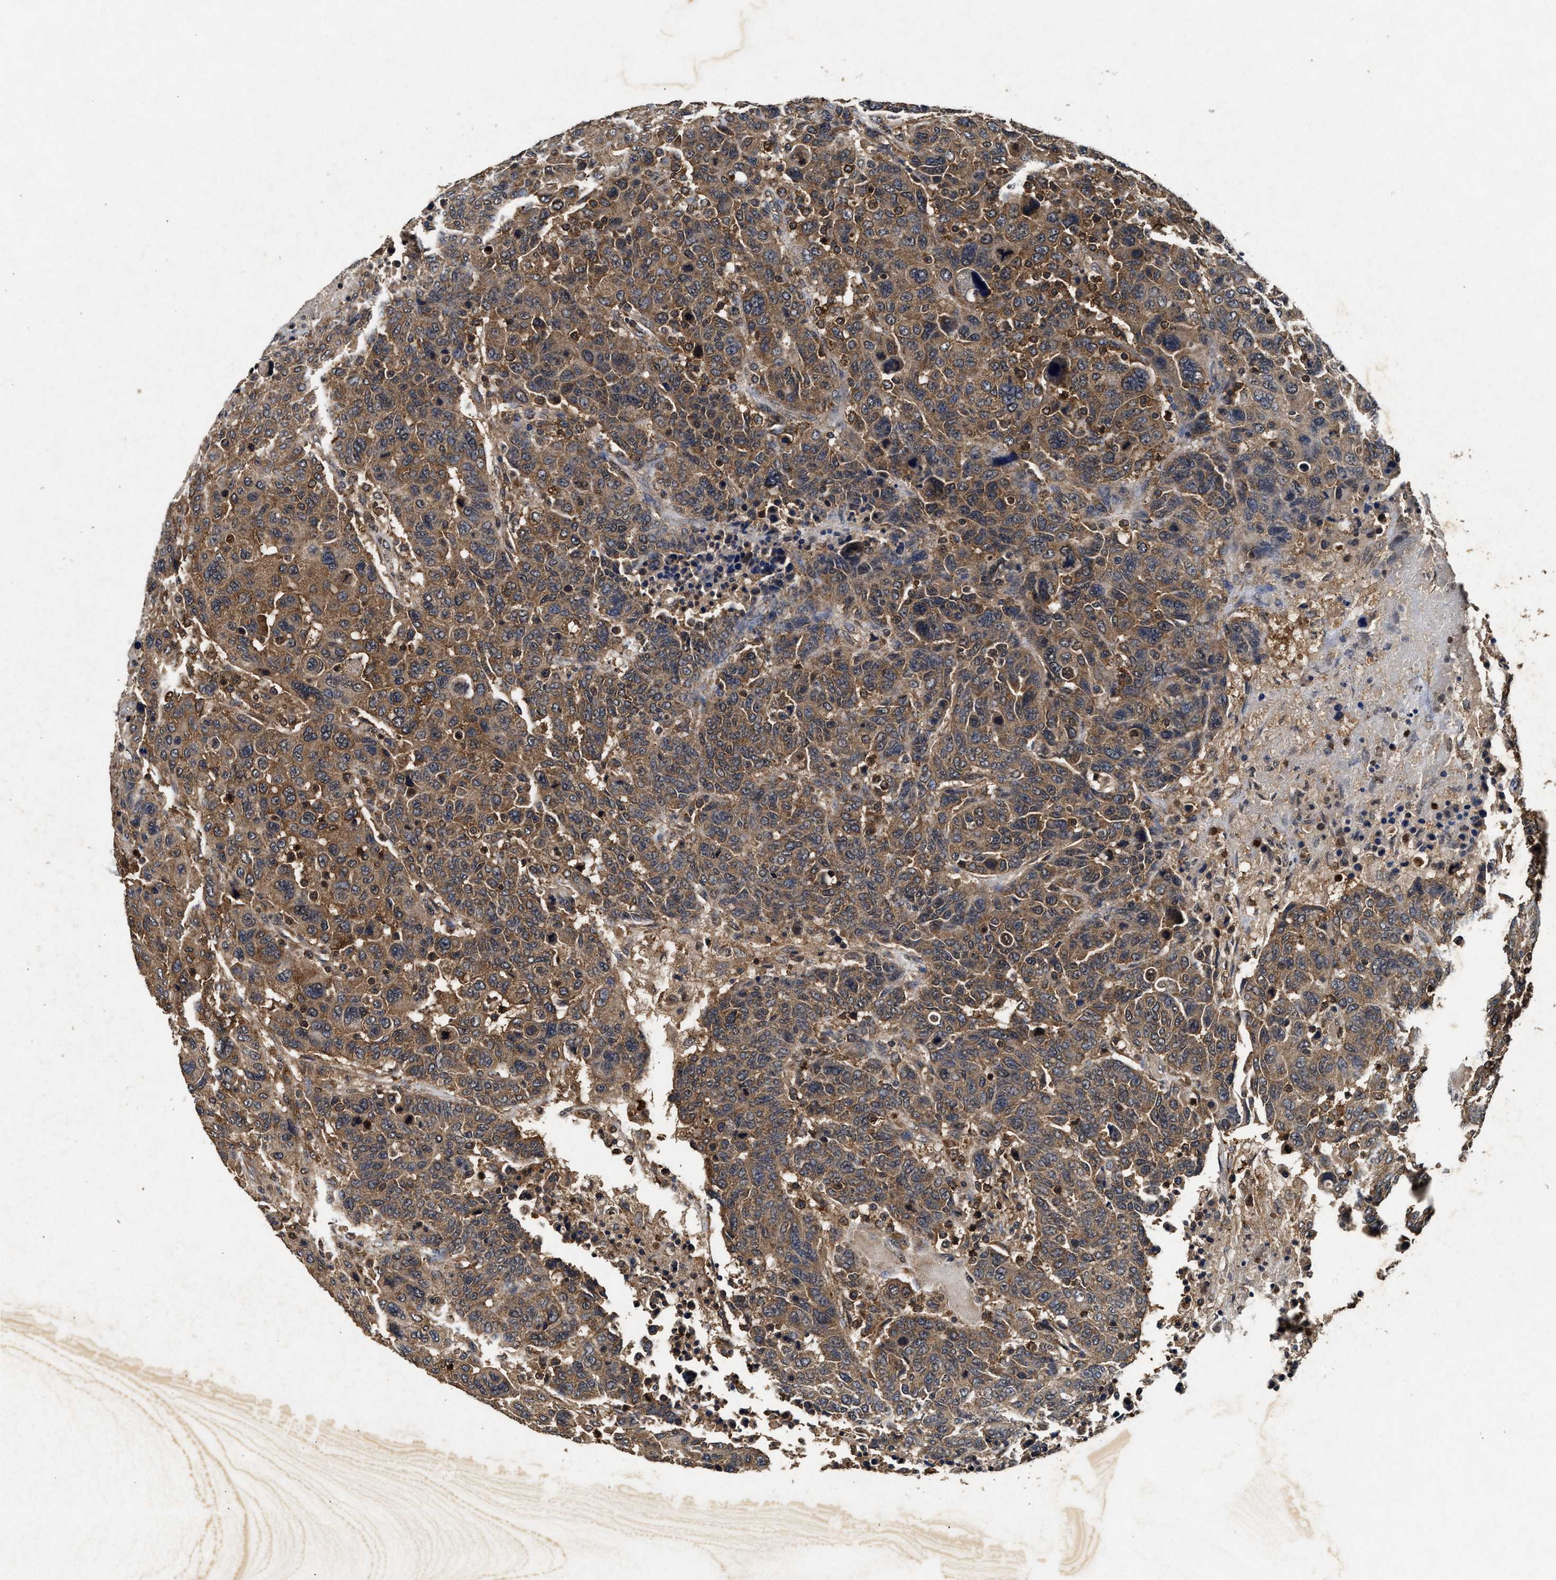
{"staining": {"intensity": "moderate", "quantity": ">75%", "location": "cytoplasmic/membranous"}, "tissue": "breast cancer", "cell_type": "Tumor cells", "image_type": "cancer", "snomed": [{"axis": "morphology", "description": "Duct carcinoma"}, {"axis": "topography", "description": "Breast"}], "caption": "IHC of human breast cancer (intraductal carcinoma) displays medium levels of moderate cytoplasmic/membranous staining in approximately >75% of tumor cells.", "gene": "PDAP1", "patient": {"sex": "female", "age": 37}}